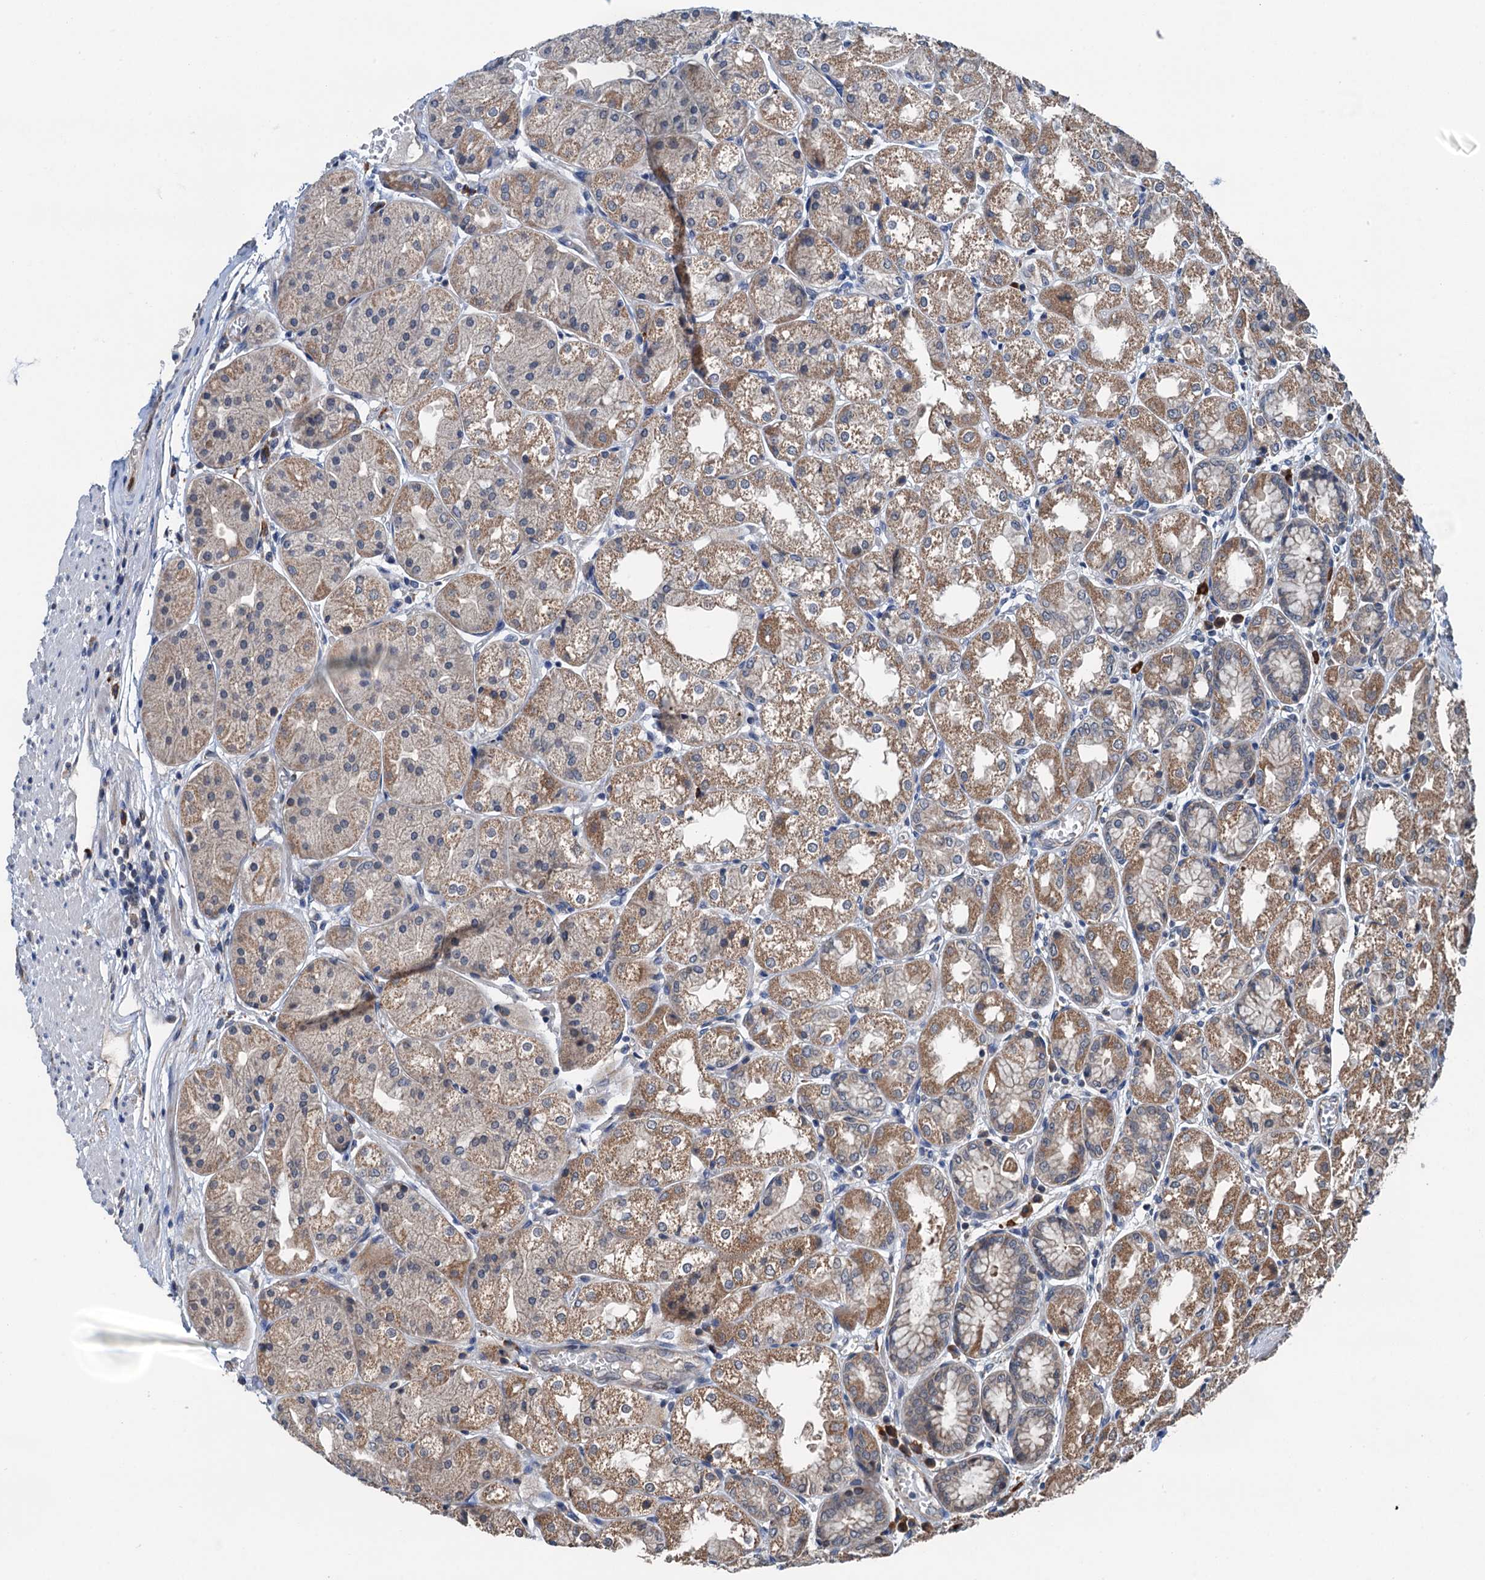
{"staining": {"intensity": "moderate", "quantity": ">75%", "location": "cytoplasmic/membranous"}, "tissue": "stomach", "cell_type": "Glandular cells", "image_type": "normal", "snomed": [{"axis": "morphology", "description": "Normal tissue, NOS"}, {"axis": "topography", "description": "Stomach, upper"}], "caption": "Immunohistochemical staining of benign human stomach reveals medium levels of moderate cytoplasmic/membranous positivity in about >75% of glandular cells. (IHC, brightfield microscopy, high magnification).", "gene": "ELAC1", "patient": {"sex": "male", "age": 72}}